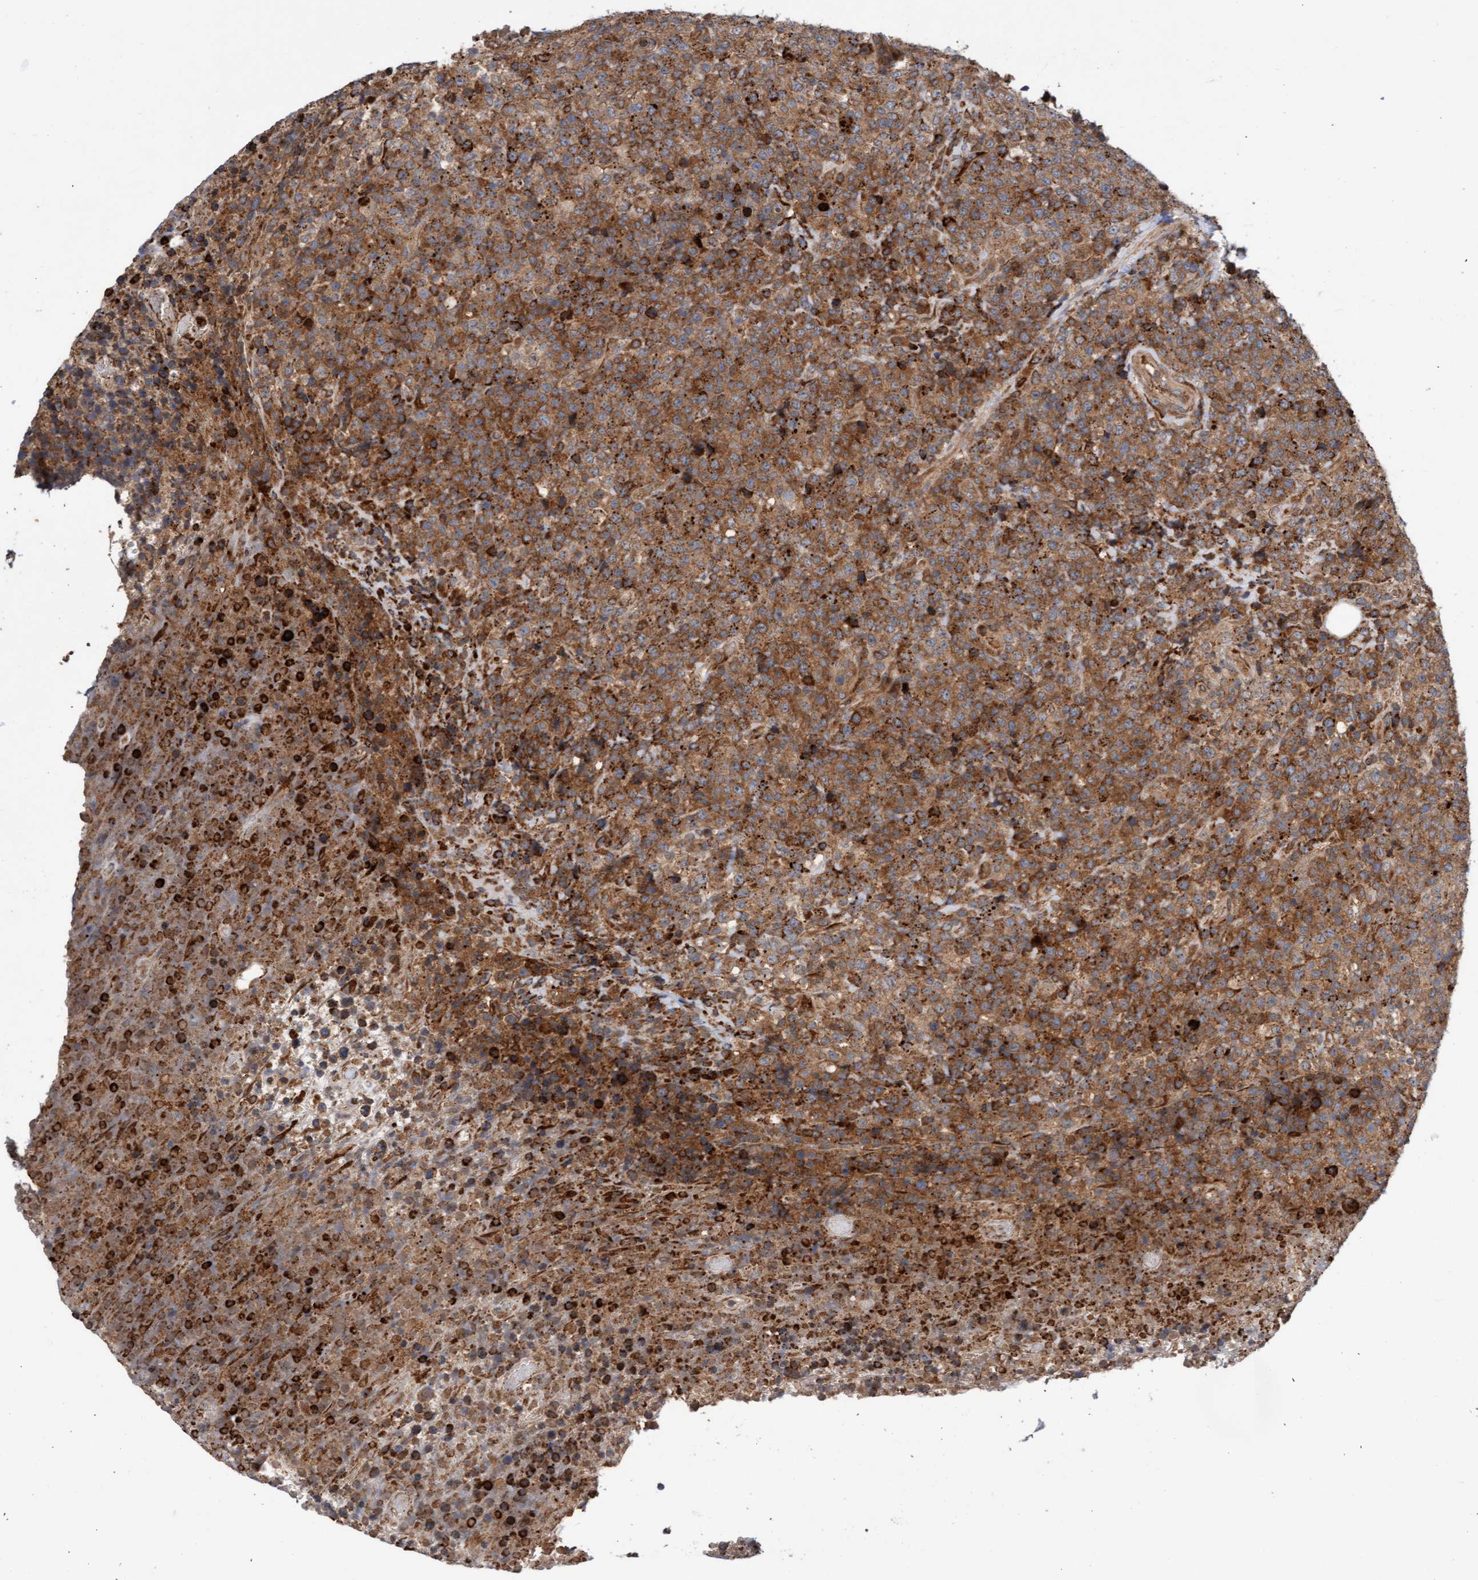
{"staining": {"intensity": "moderate", "quantity": ">75%", "location": "cytoplasmic/membranous"}, "tissue": "lymphoma", "cell_type": "Tumor cells", "image_type": "cancer", "snomed": [{"axis": "morphology", "description": "Malignant lymphoma, non-Hodgkin's type, High grade"}, {"axis": "topography", "description": "Lymph node"}], "caption": "Immunohistochemical staining of human lymphoma reveals medium levels of moderate cytoplasmic/membranous protein expression in about >75% of tumor cells.", "gene": "KIAA0753", "patient": {"sex": "male", "age": 13}}